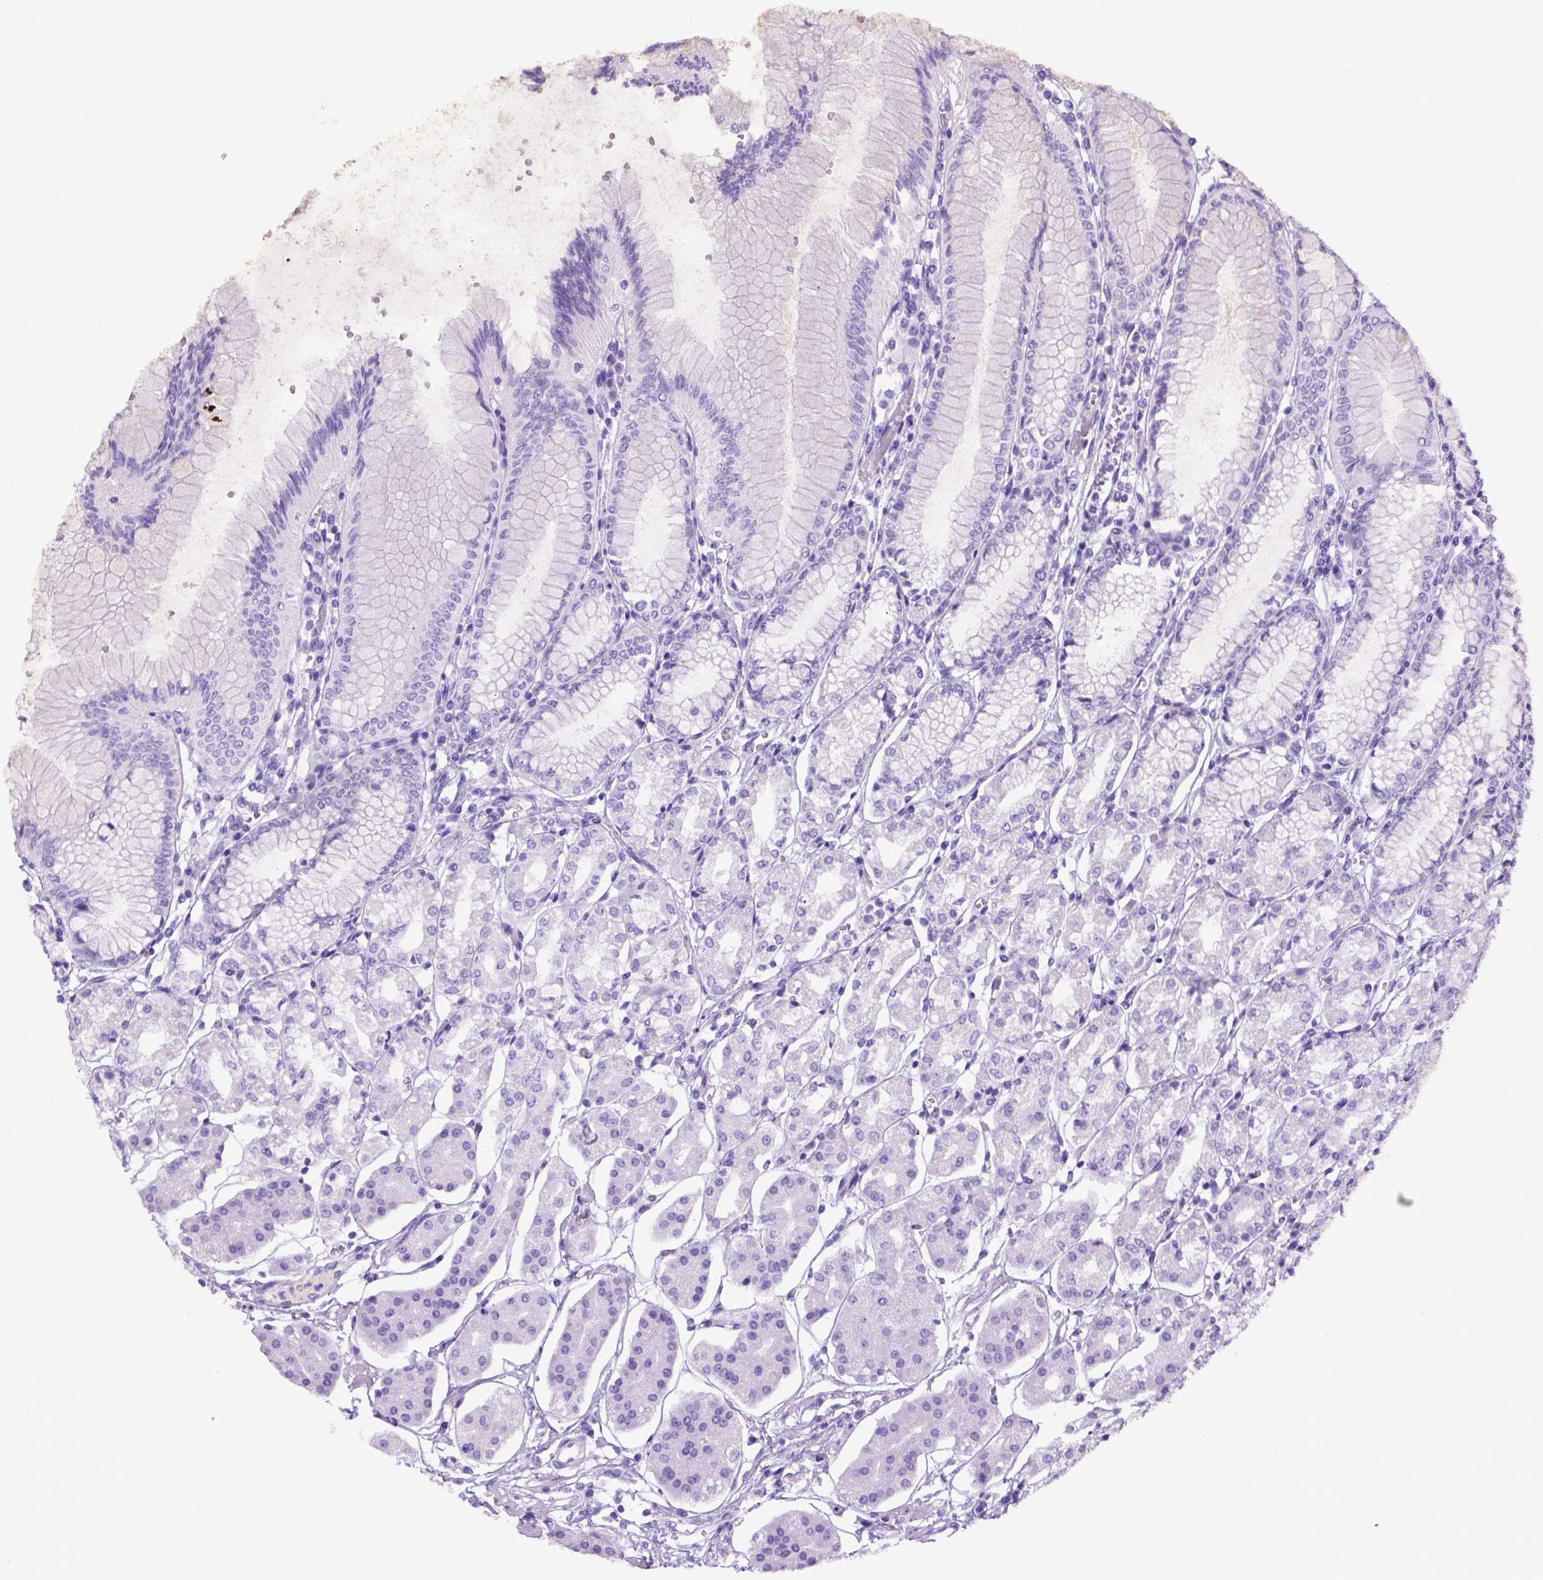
{"staining": {"intensity": "negative", "quantity": "none", "location": "none"}, "tissue": "stomach", "cell_type": "Glandular cells", "image_type": "normal", "snomed": [{"axis": "morphology", "description": "Normal tissue, NOS"}, {"axis": "topography", "description": "Skeletal muscle"}, {"axis": "topography", "description": "Stomach"}], "caption": "High power microscopy image of an IHC histopathology image of unremarkable stomach, revealing no significant expression in glandular cells.", "gene": "ITIH4", "patient": {"sex": "female", "age": 57}}